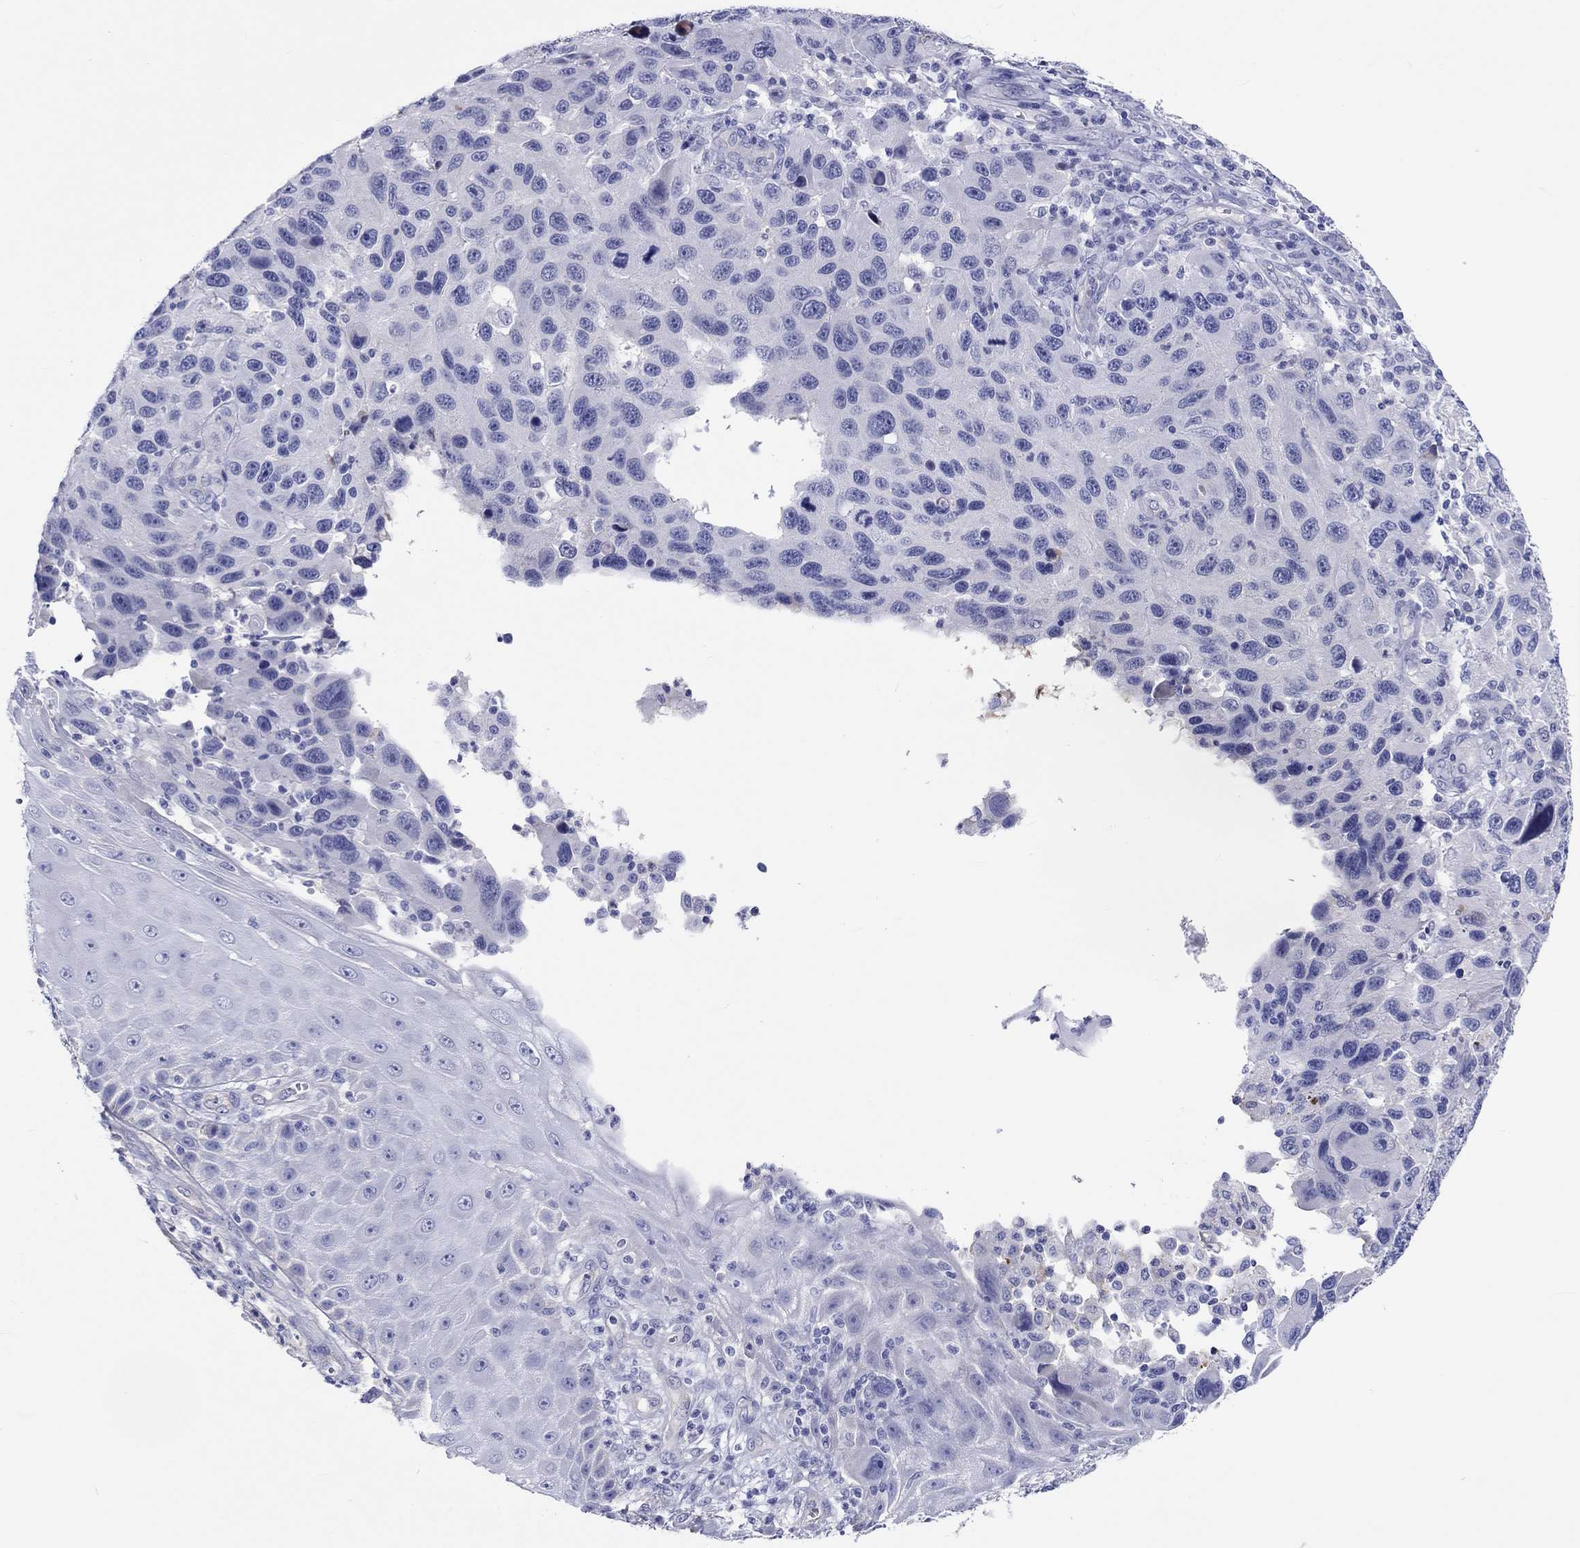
{"staining": {"intensity": "negative", "quantity": "none", "location": "none"}, "tissue": "melanoma", "cell_type": "Tumor cells", "image_type": "cancer", "snomed": [{"axis": "morphology", "description": "Malignant melanoma, NOS"}, {"axis": "topography", "description": "Skin"}], "caption": "An immunohistochemistry image of malignant melanoma is shown. There is no staining in tumor cells of malignant melanoma. Brightfield microscopy of immunohistochemistry (IHC) stained with DAB (3,3'-diaminobenzidine) (brown) and hematoxylin (blue), captured at high magnification.", "gene": "CDY2B", "patient": {"sex": "male", "age": 53}}